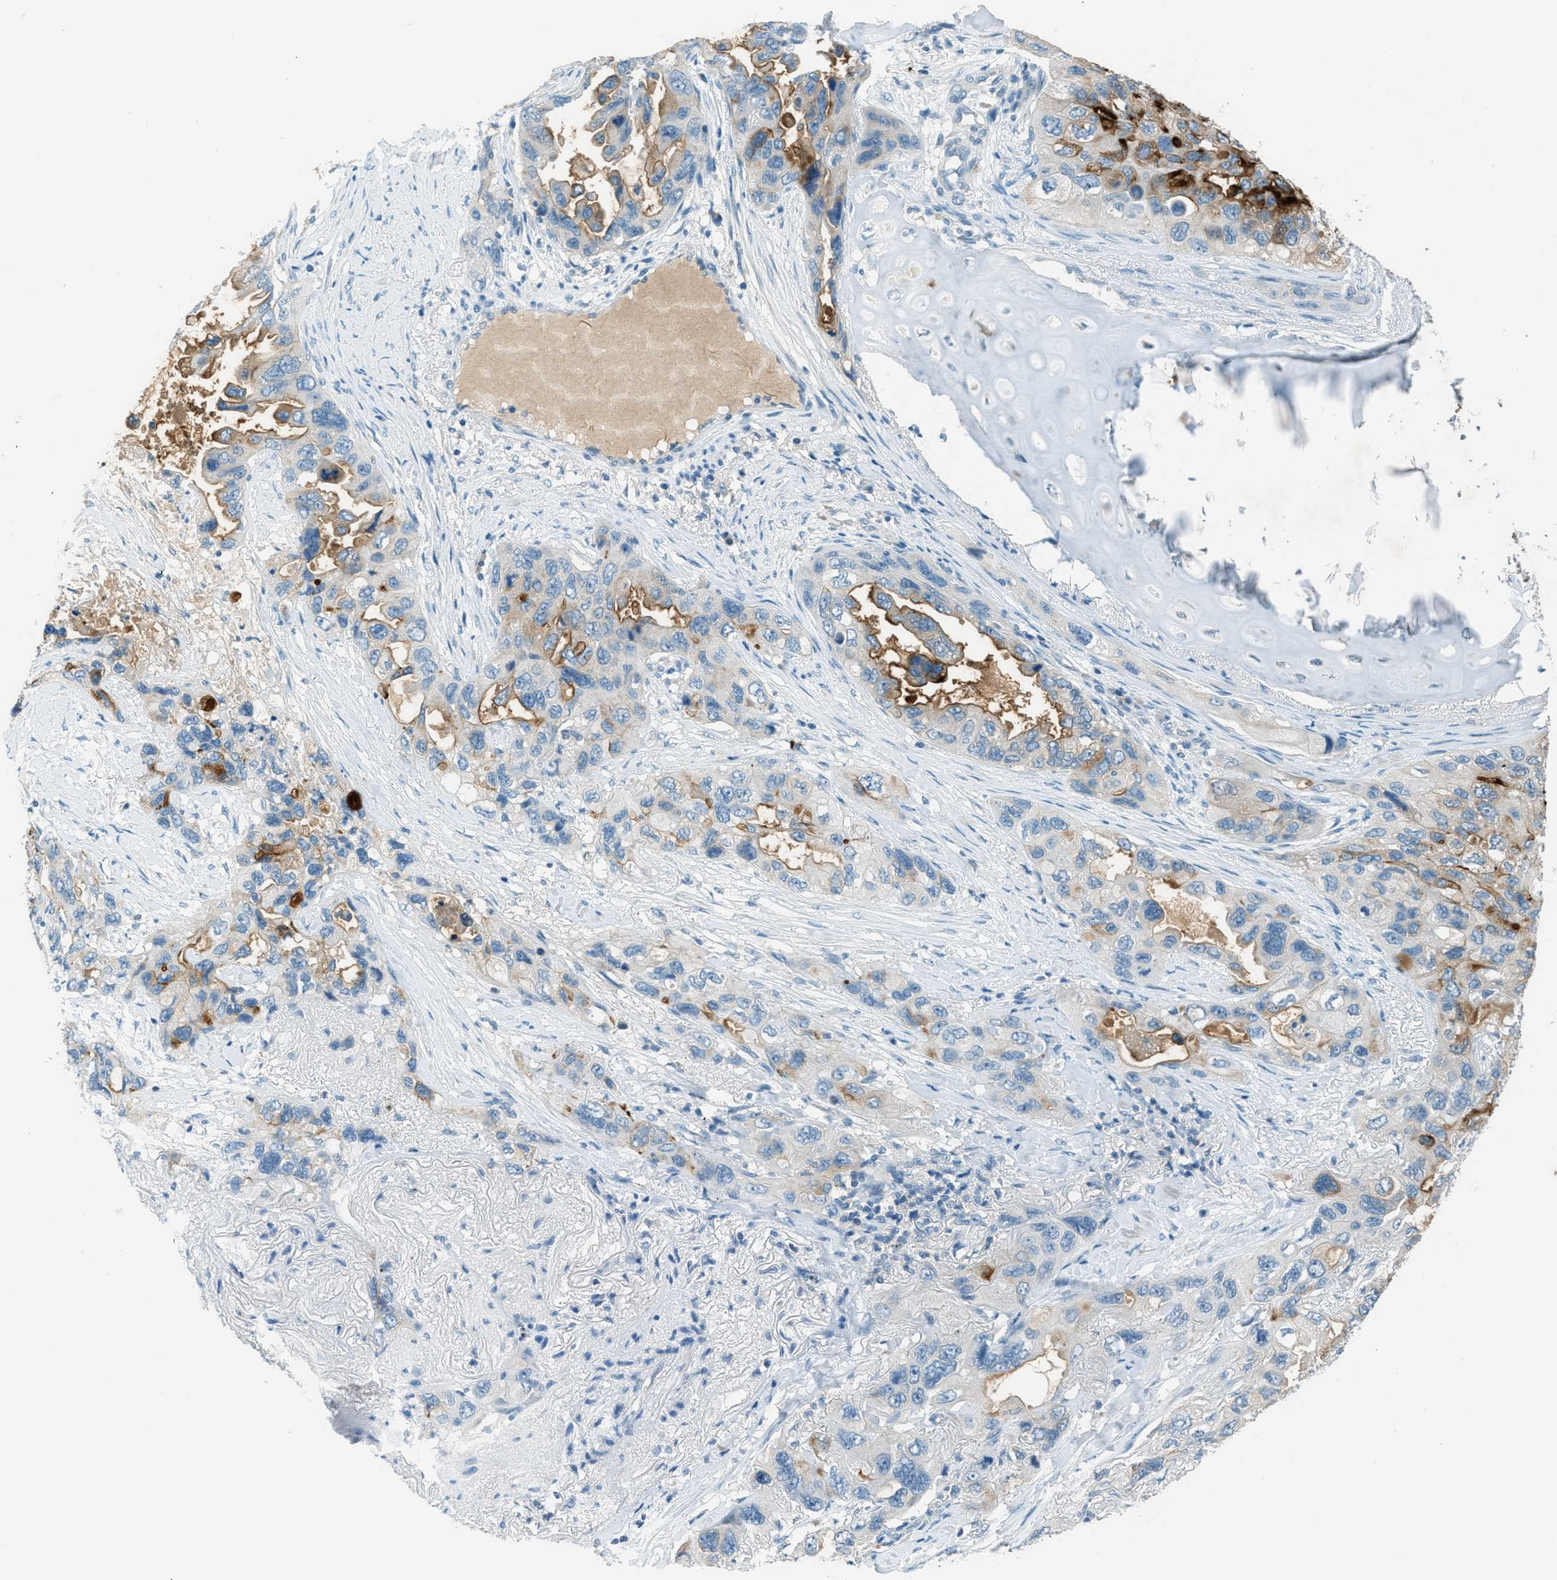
{"staining": {"intensity": "moderate", "quantity": "25%-75%", "location": "cytoplasmic/membranous"}, "tissue": "lung cancer", "cell_type": "Tumor cells", "image_type": "cancer", "snomed": [{"axis": "morphology", "description": "Squamous cell carcinoma, NOS"}, {"axis": "topography", "description": "Lung"}], "caption": "IHC (DAB (3,3'-diaminobenzidine)) staining of lung squamous cell carcinoma demonstrates moderate cytoplasmic/membranous protein staining in approximately 25%-75% of tumor cells. The staining was performed using DAB, with brown indicating positive protein expression. Nuclei are stained blue with hematoxylin.", "gene": "MSLN", "patient": {"sex": "female", "age": 73}}